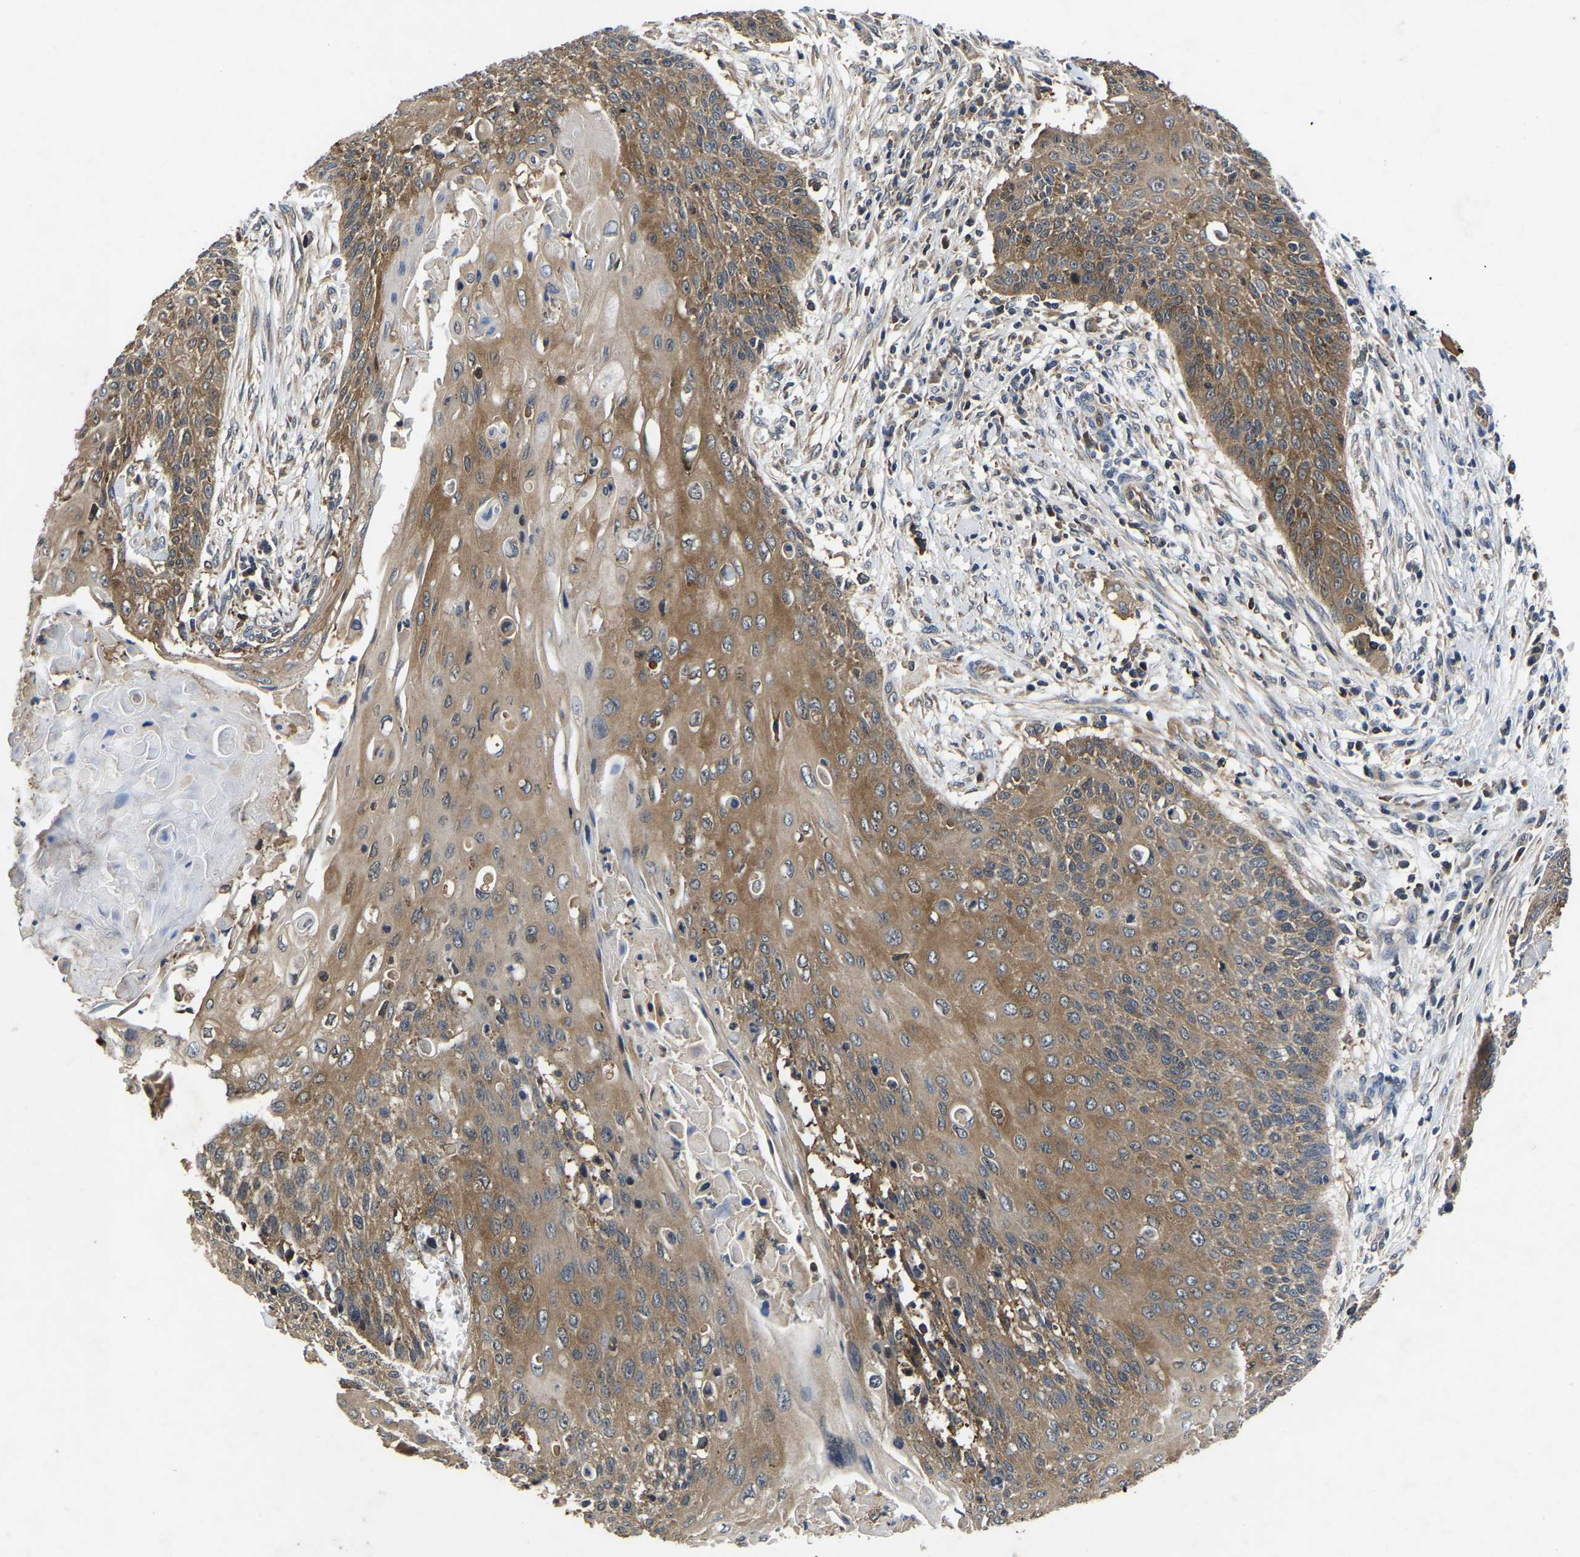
{"staining": {"intensity": "moderate", "quantity": ">75%", "location": "cytoplasmic/membranous"}, "tissue": "cervical cancer", "cell_type": "Tumor cells", "image_type": "cancer", "snomed": [{"axis": "morphology", "description": "Squamous cell carcinoma, NOS"}, {"axis": "topography", "description": "Cervix"}], "caption": "Immunohistochemistry (IHC) micrograph of human cervical squamous cell carcinoma stained for a protein (brown), which displays medium levels of moderate cytoplasmic/membranous positivity in about >75% of tumor cells.", "gene": "FGD5", "patient": {"sex": "female", "age": 39}}